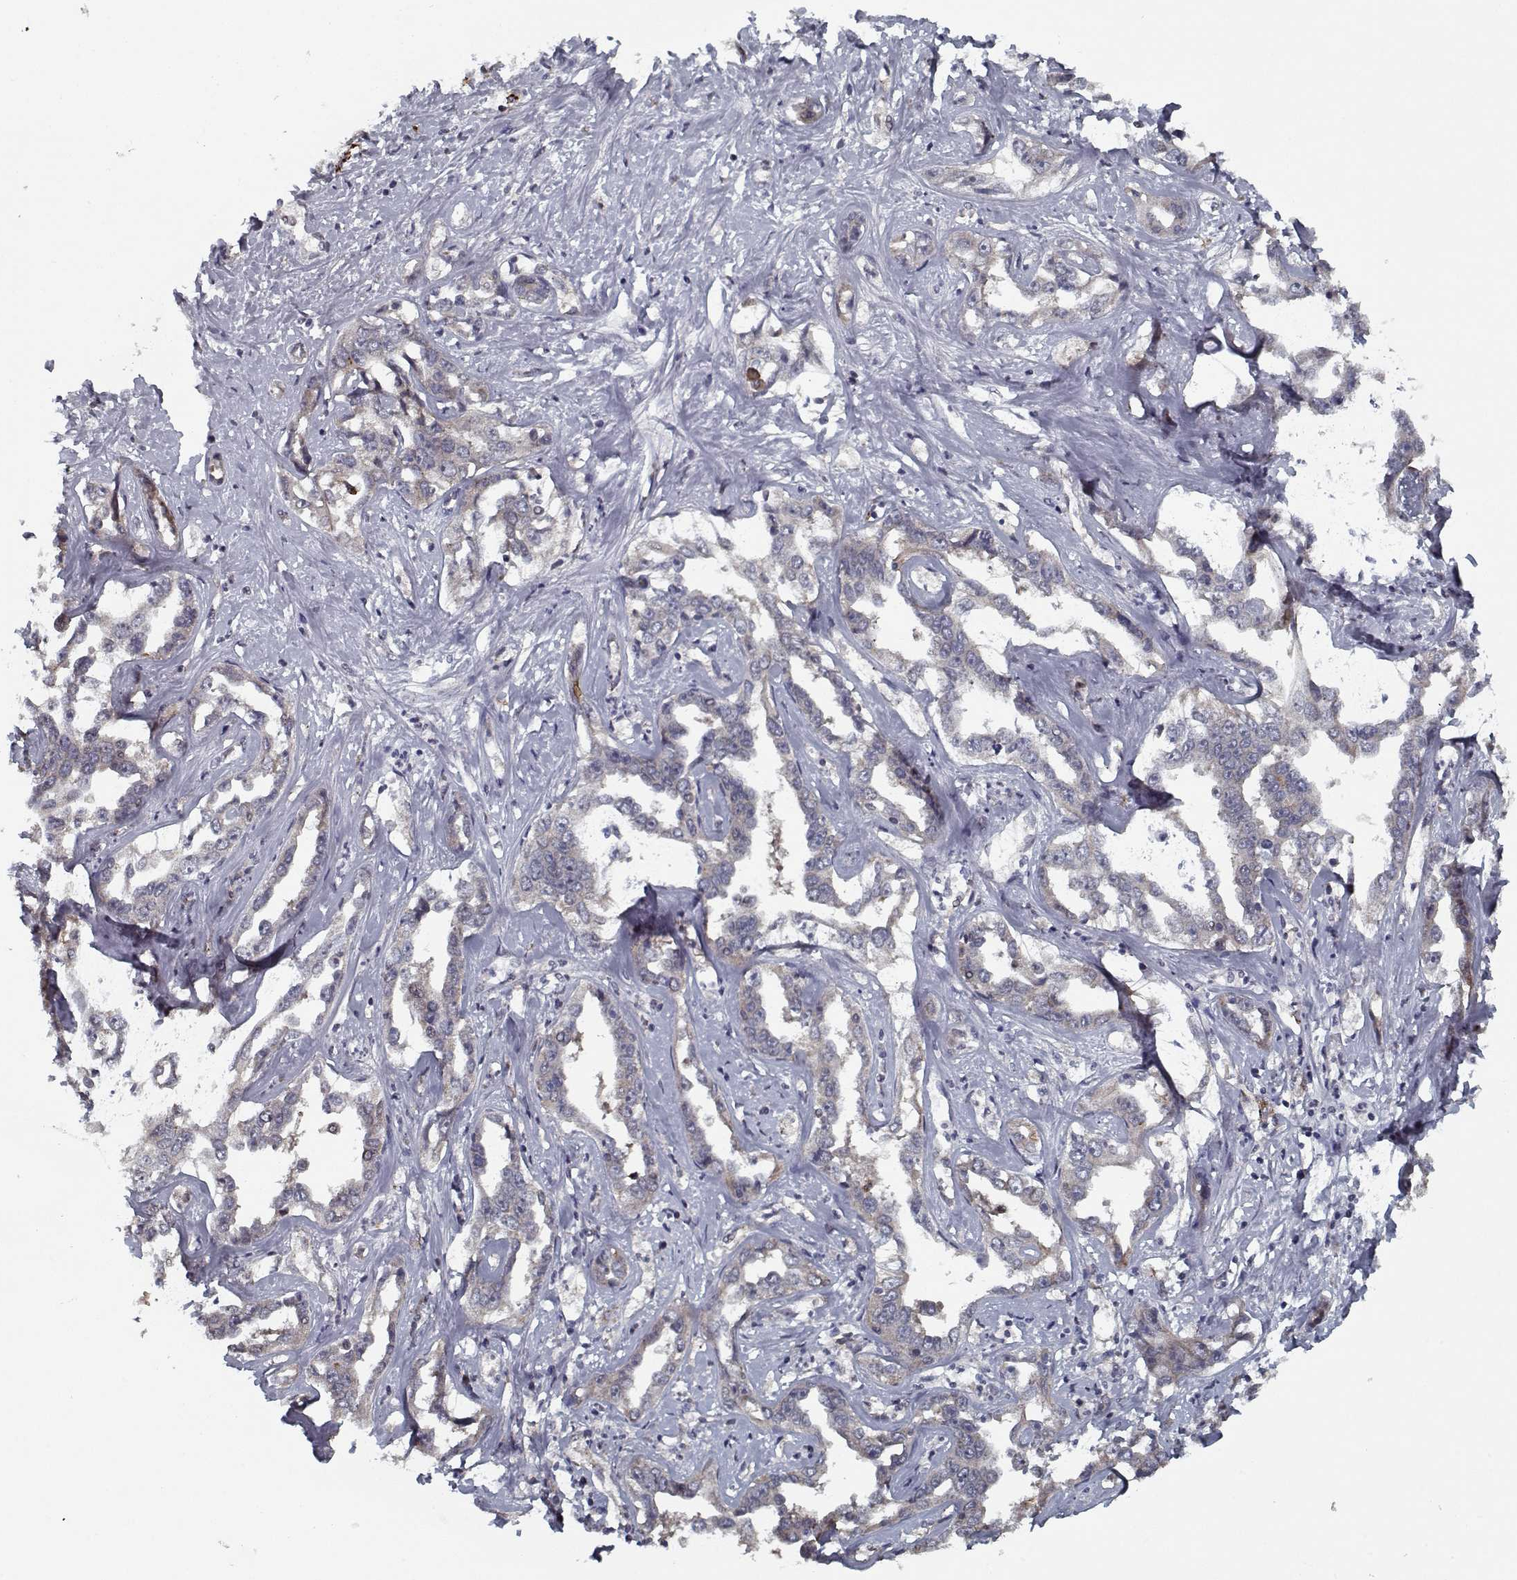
{"staining": {"intensity": "weak", "quantity": "25%-75%", "location": "cytoplasmic/membranous"}, "tissue": "liver cancer", "cell_type": "Tumor cells", "image_type": "cancer", "snomed": [{"axis": "morphology", "description": "Cholangiocarcinoma"}, {"axis": "topography", "description": "Liver"}], "caption": "Liver cancer (cholangiocarcinoma) stained with immunohistochemistry demonstrates weak cytoplasmic/membranous positivity in about 25%-75% of tumor cells. Using DAB (brown) and hematoxylin (blue) stains, captured at high magnification using brightfield microscopy.", "gene": "NLK", "patient": {"sex": "male", "age": 59}}